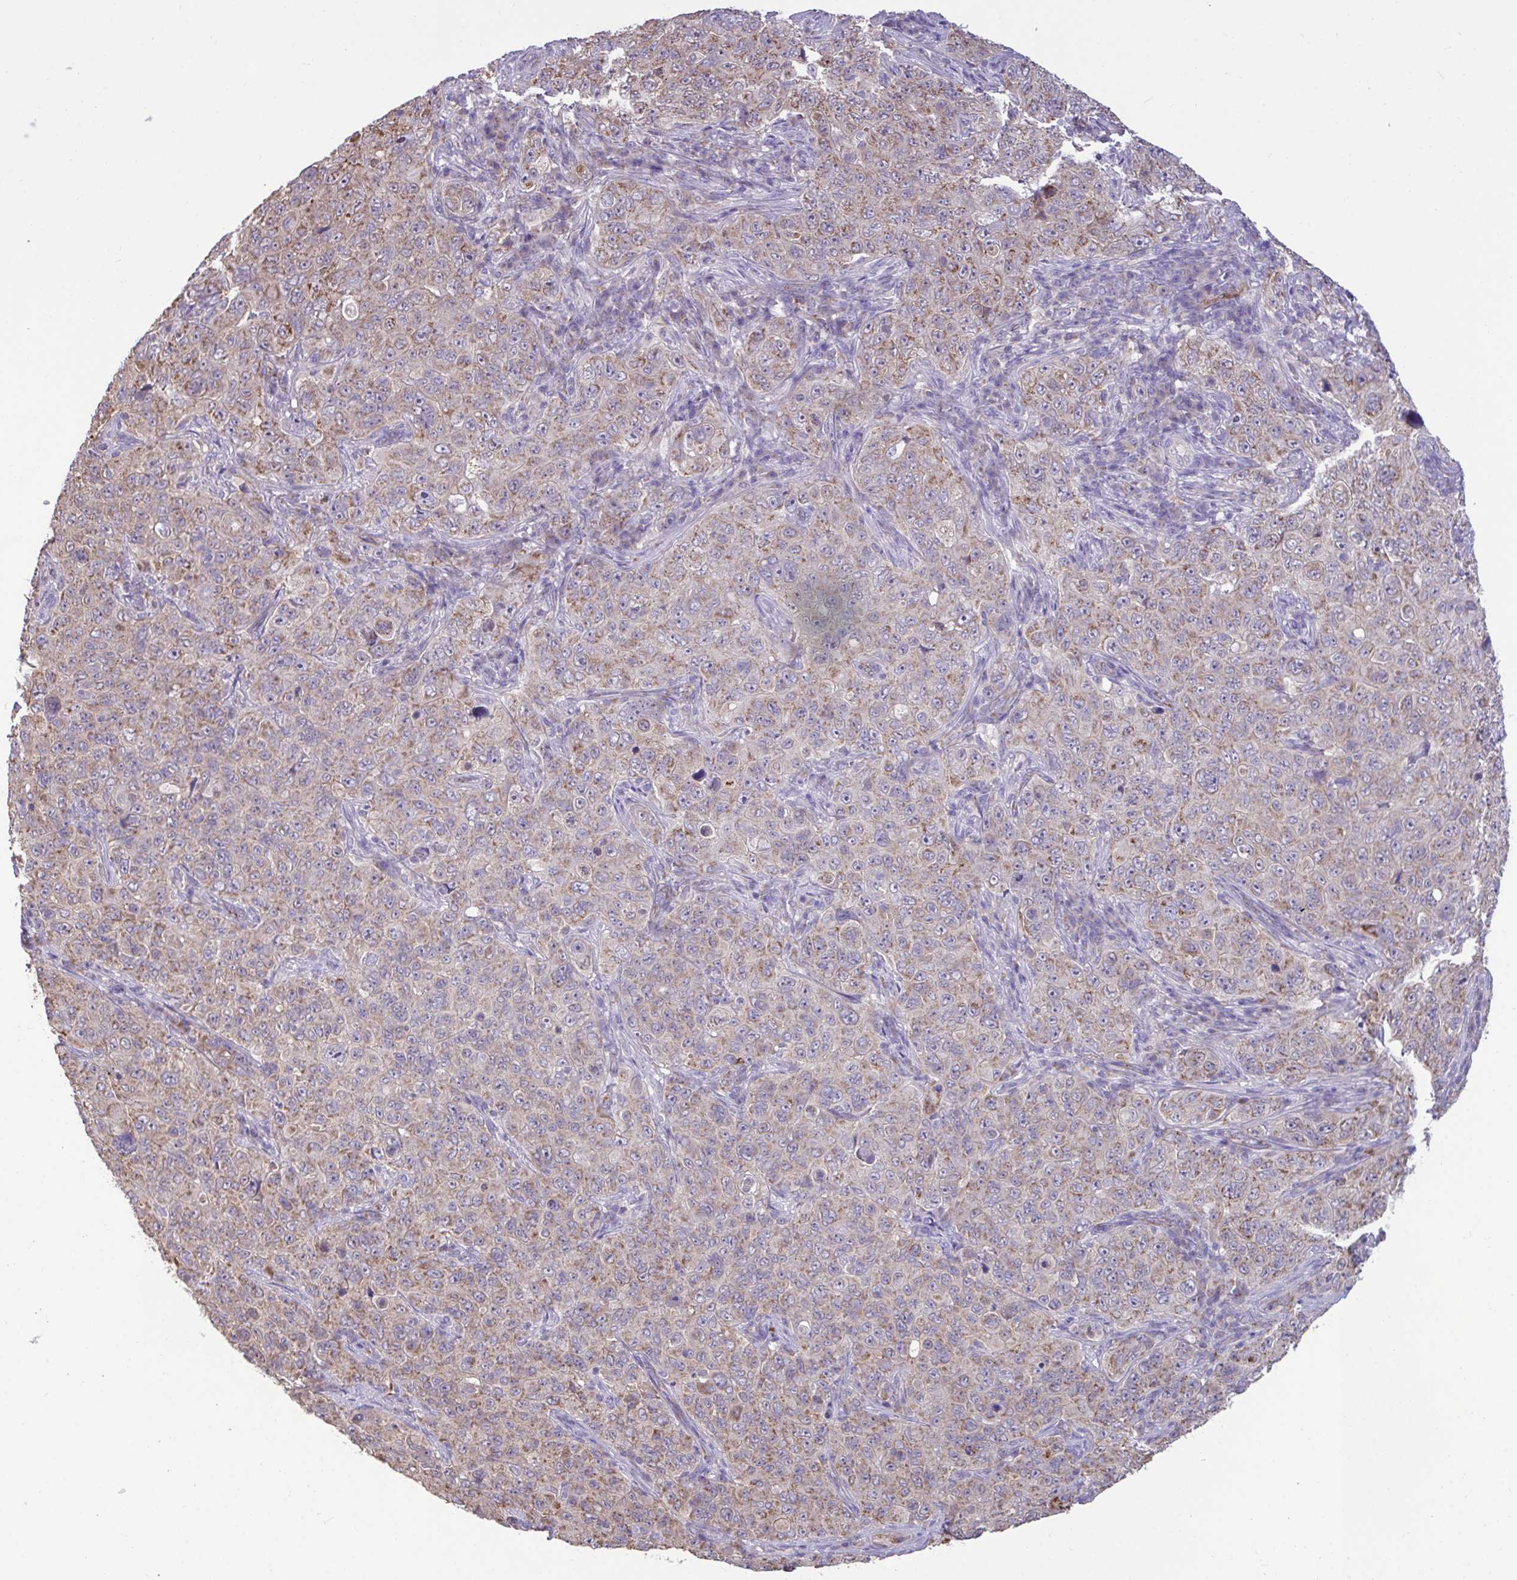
{"staining": {"intensity": "weak", "quantity": ">75%", "location": "cytoplasmic/membranous"}, "tissue": "pancreatic cancer", "cell_type": "Tumor cells", "image_type": "cancer", "snomed": [{"axis": "morphology", "description": "Adenocarcinoma, NOS"}, {"axis": "topography", "description": "Pancreas"}], "caption": "Human pancreatic adenocarcinoma stained for a protein (brown) demonstrates weak cytoplasmic/membranous positive expression in about >75% of tumor cells.", "gene": "SARS2", "patient": {"sex": "male", "age": 68}}